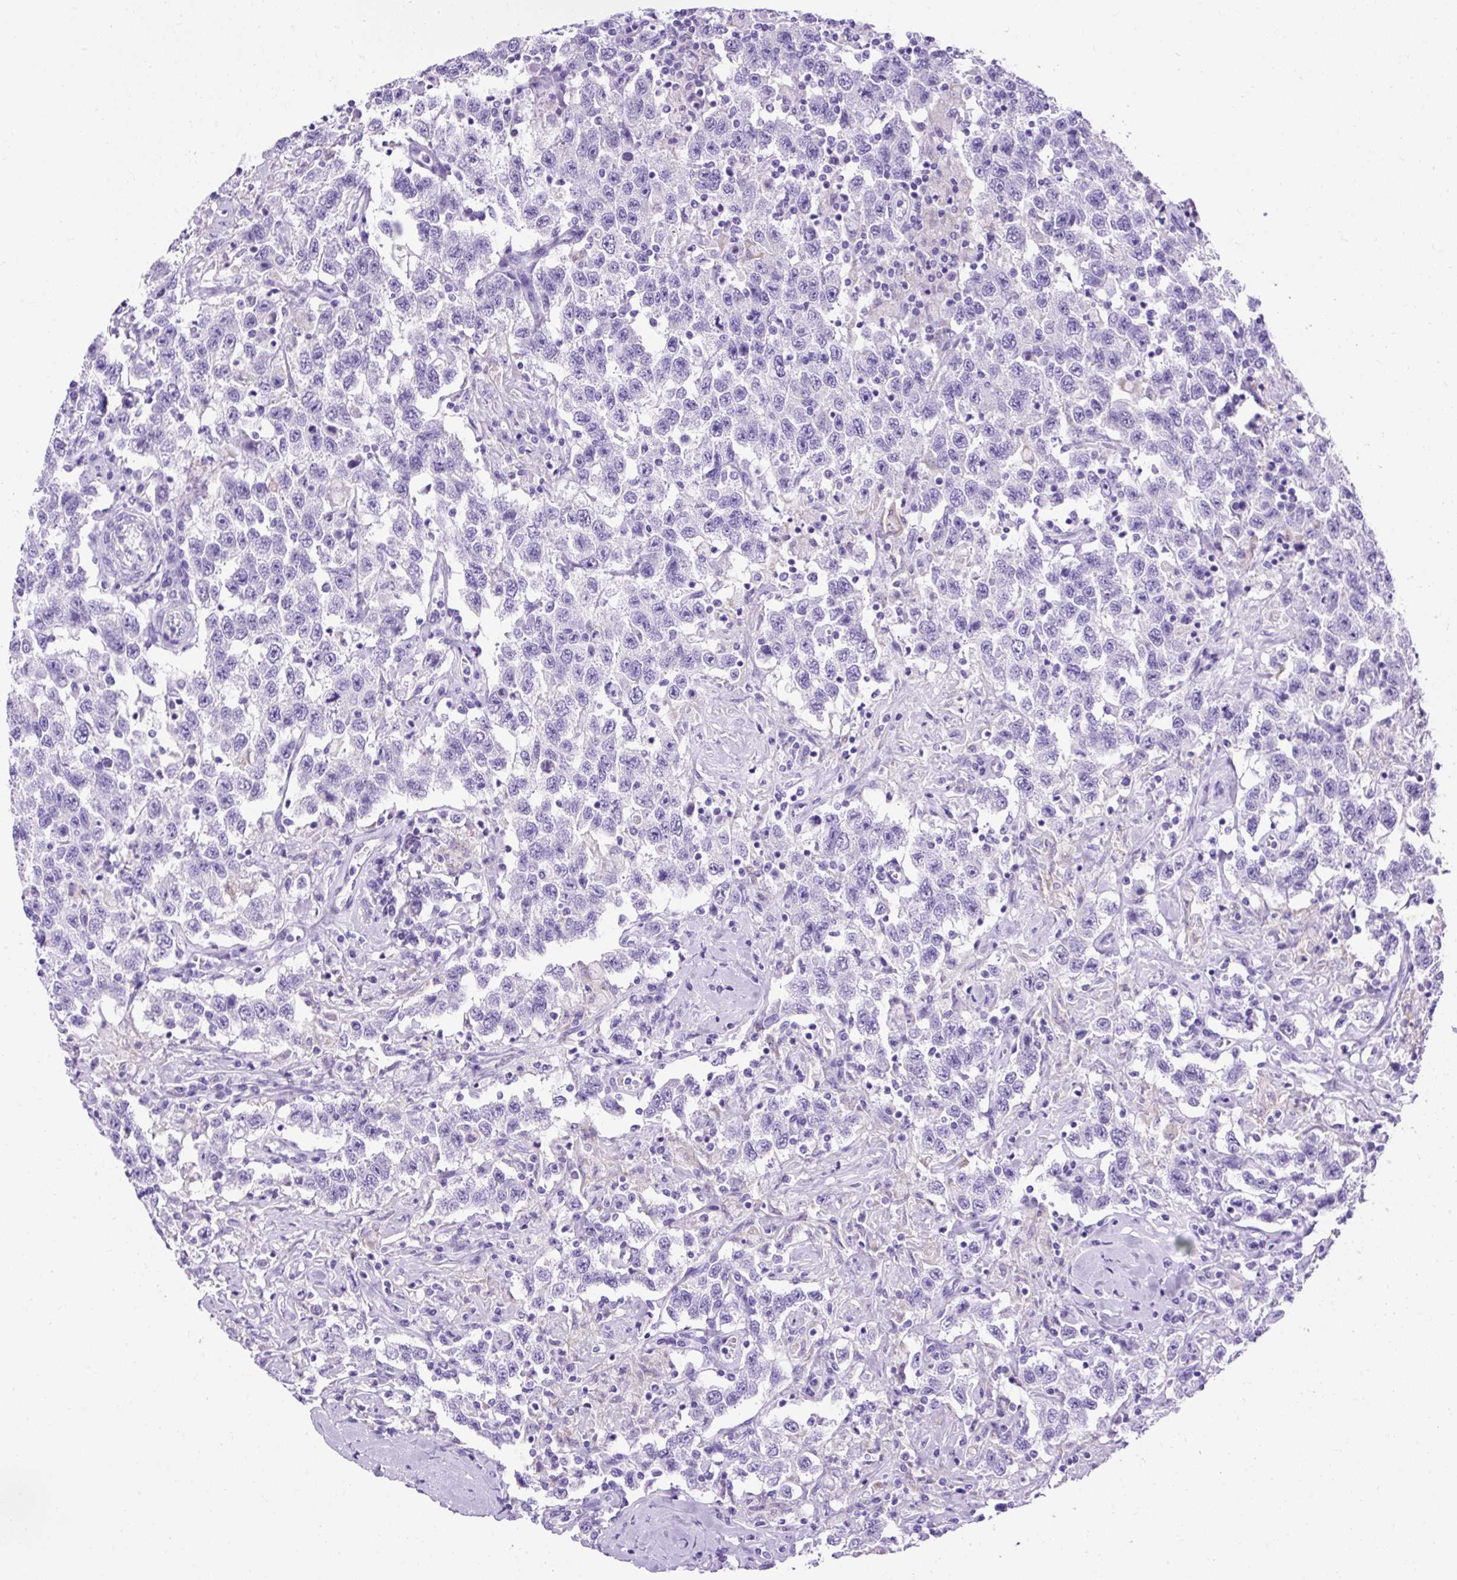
{"staining": {"intensity": "negative", "quantity": "none", "location": "none"}, "tissue": "testis cancer", "cell_type": "Tumor cells", "image_type": "cancer", "snomed": [{"axis": "morphology", "description": "Seminoma, NOS"}, {"axis": "topography", "description": "Testis"}], "caption": "Protein analysis of testis cancer reveals no significant positivity in tumor cells.", "gene": "KRT12", "patient": {"sex": "male", "age": 41}}